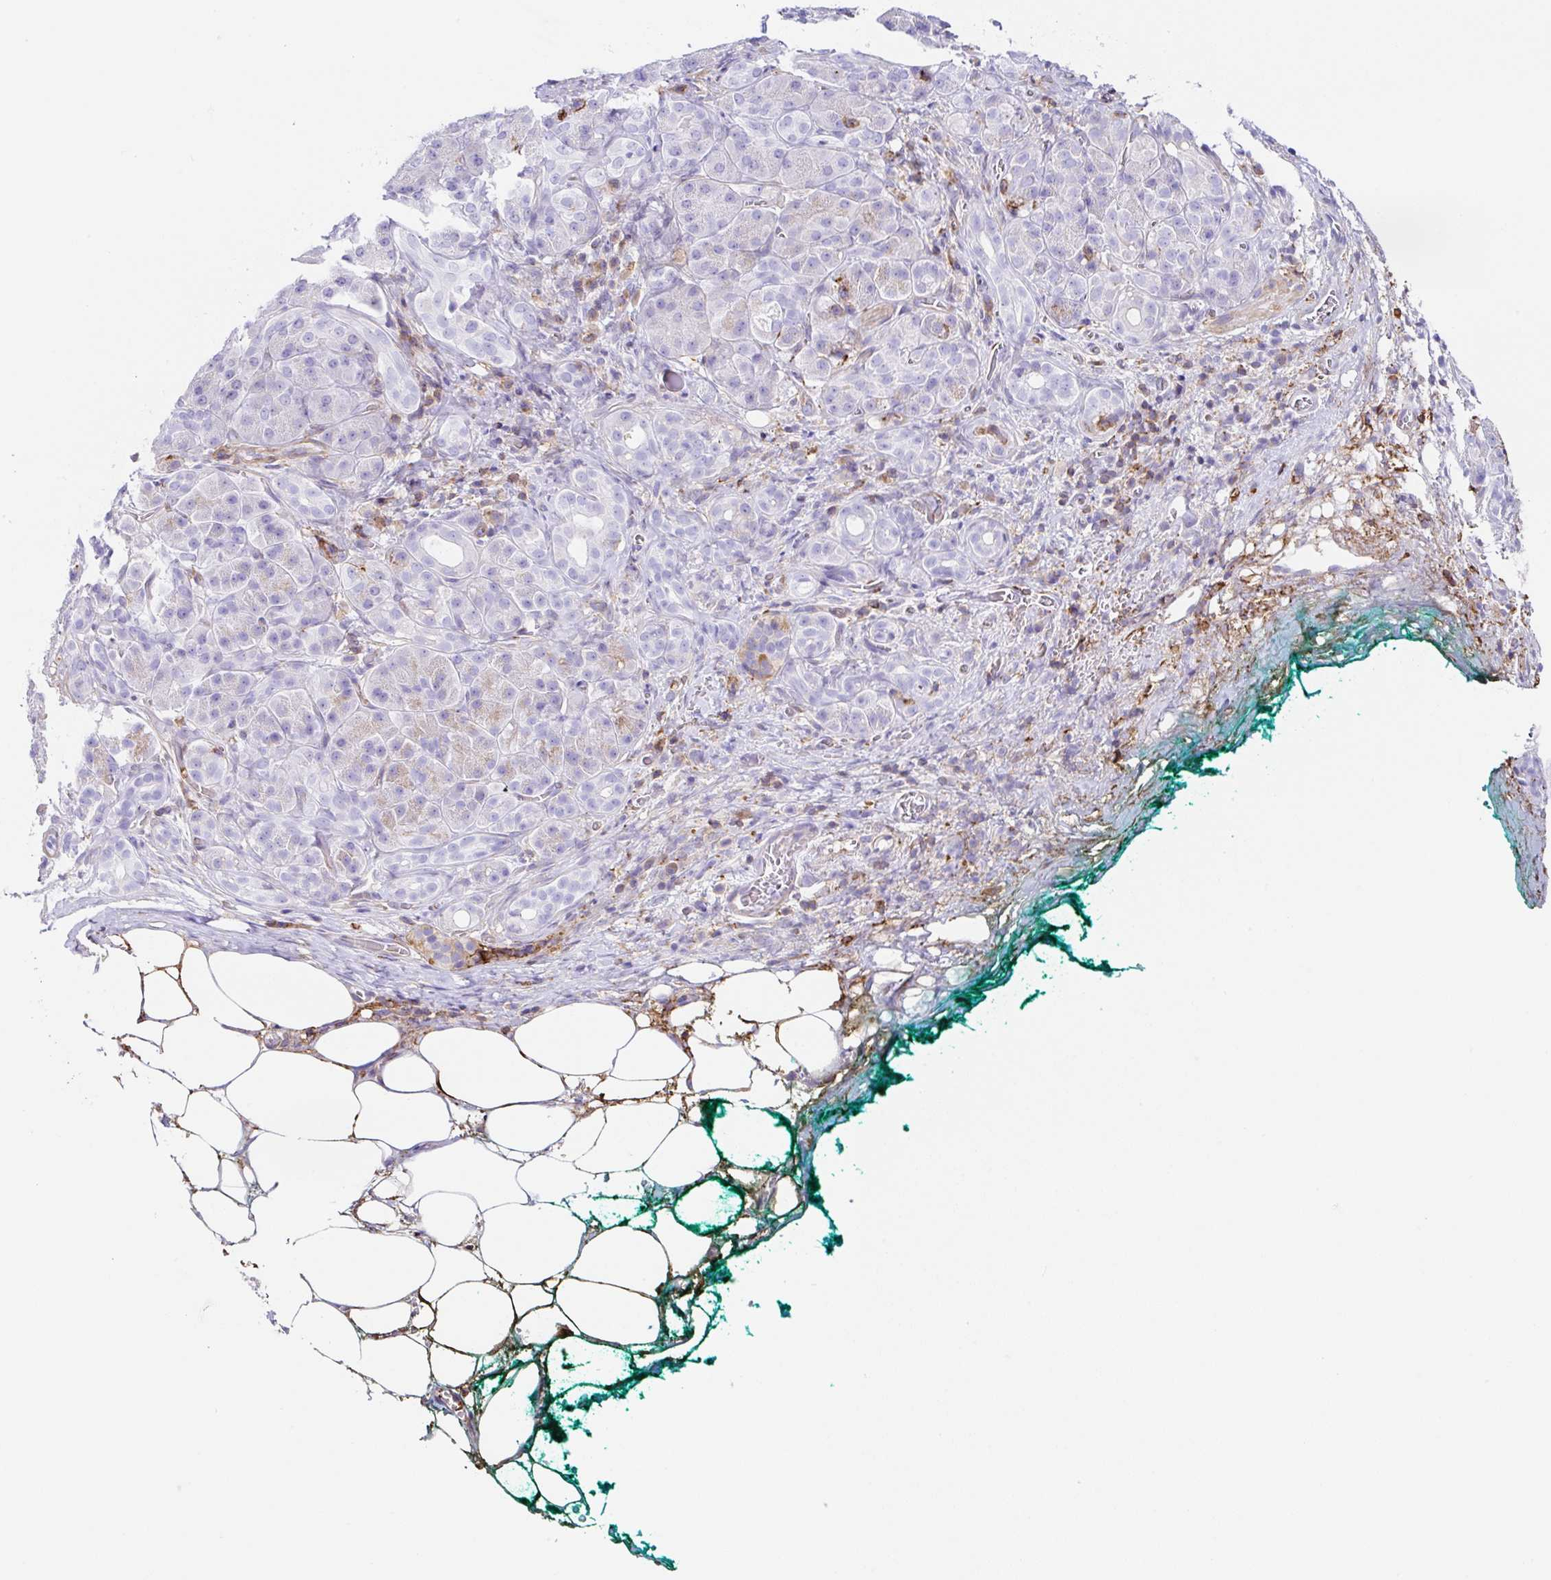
{"staining": {"intensity": "negative", "quantity": "none", "location": "none"}, "tissue": "pancreatic cancer", "cell_type": "Tumor cells", "image_type": "cancer", "snomed": [{"axis": "morphology", "description": "Adenocarcinoma, NOS"}, {"axis": "topography", "description": "Pancreas"}], "caption": "Image shows no protein positivity in tumor cells of adenocarcinoma (pancreatic) tissue.", "gene": "MTTP", "patient": {"sex": "male", "age": 78}}